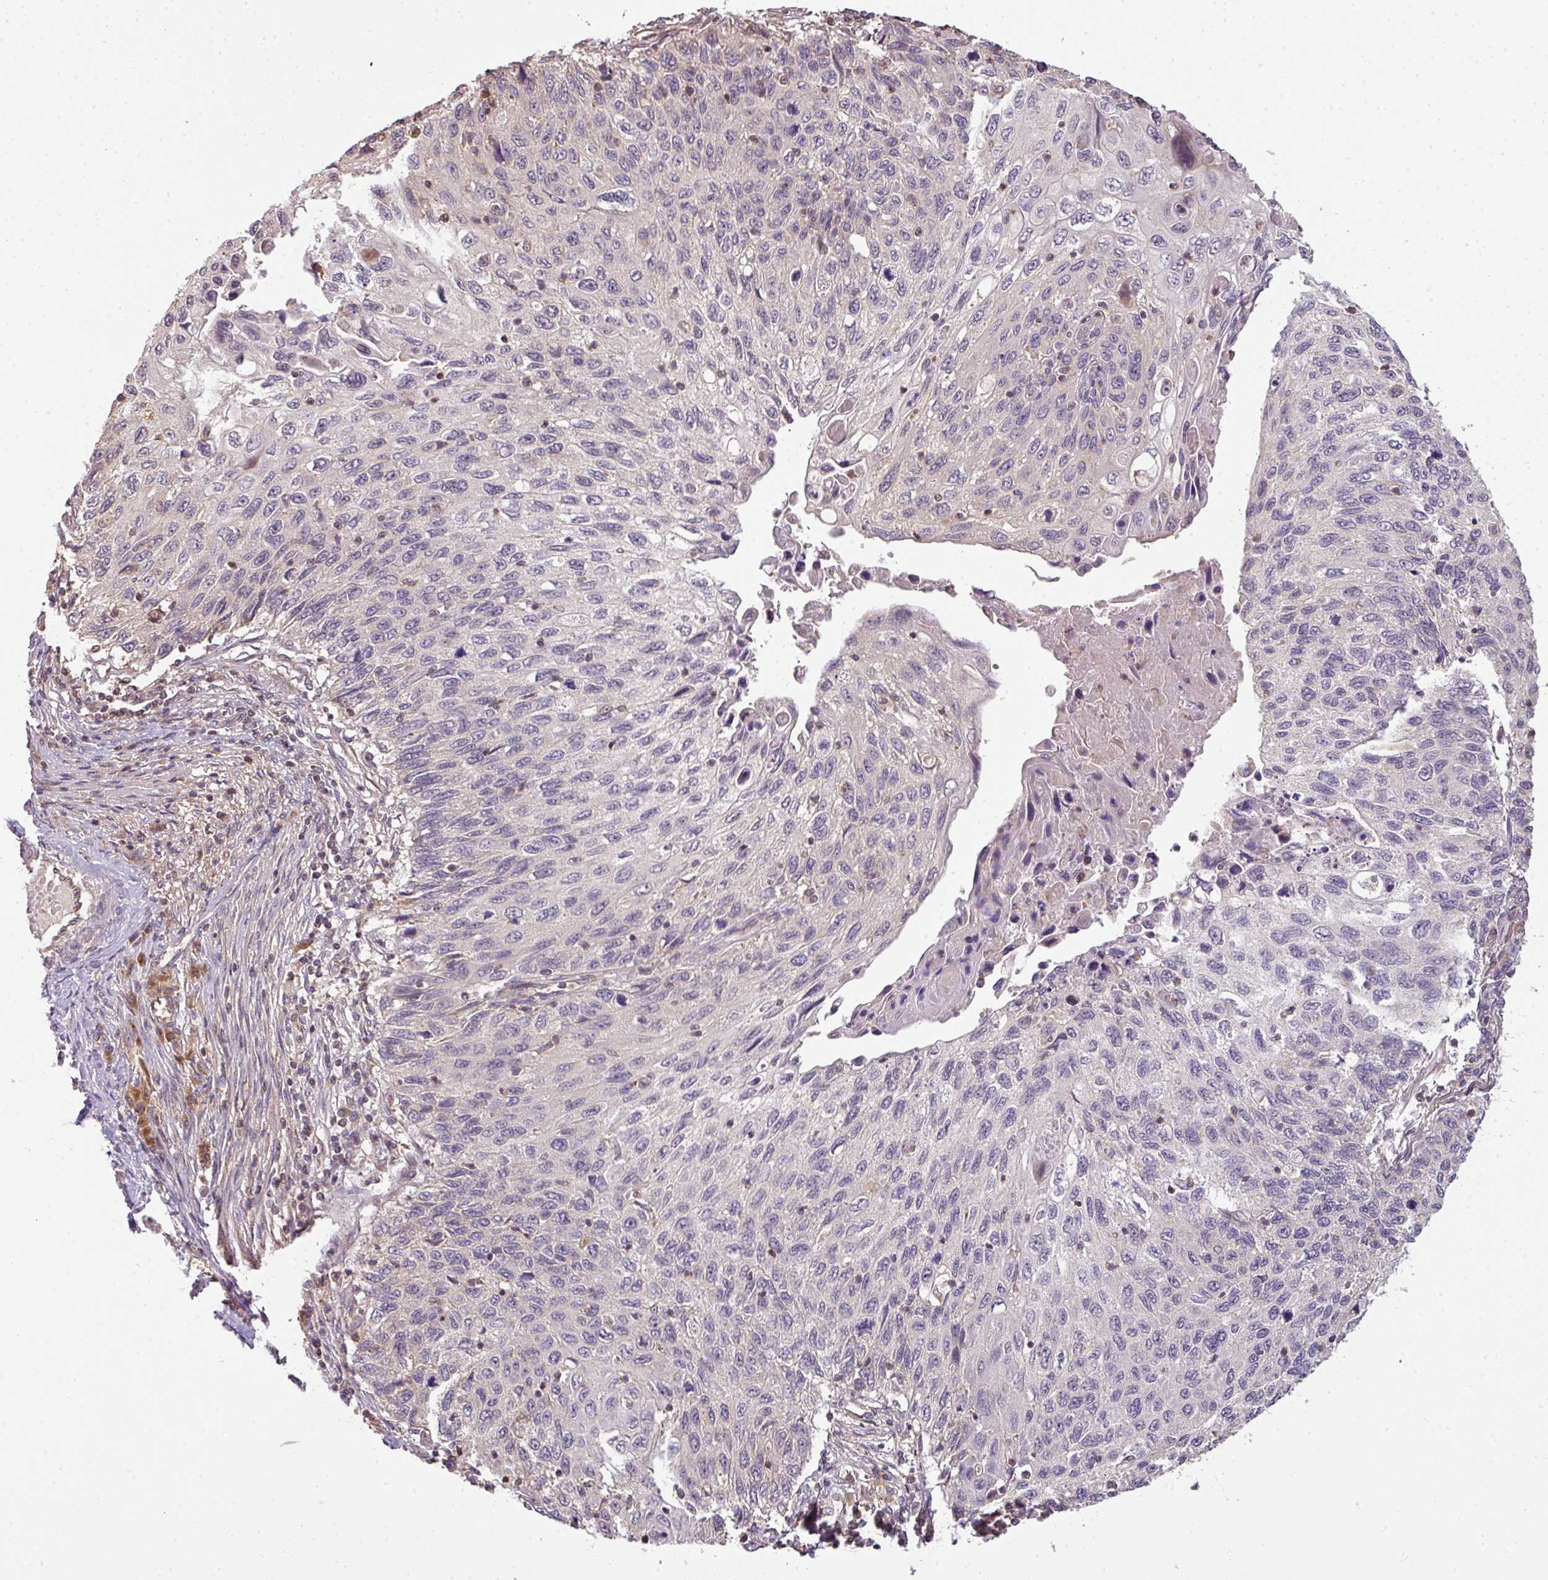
{"staining": {"intensity": "negative", "quantity": "none", "location": "none"}, "tissue": "cervical cancer", "cell_type": "Tumor cells", "image_type": "cancer", "snomed": [{"axis": "morphology", "description": "Squamous cell carcinoma, NOS"}, {"axis": "topography", "description": "Cervix"}], "caption": "Tumor cells are negative for brown protein staining in squamous cell carcinoma (cervical).", "gene": "TCL1B", "patient": {"sex": "female", "age": 70}}